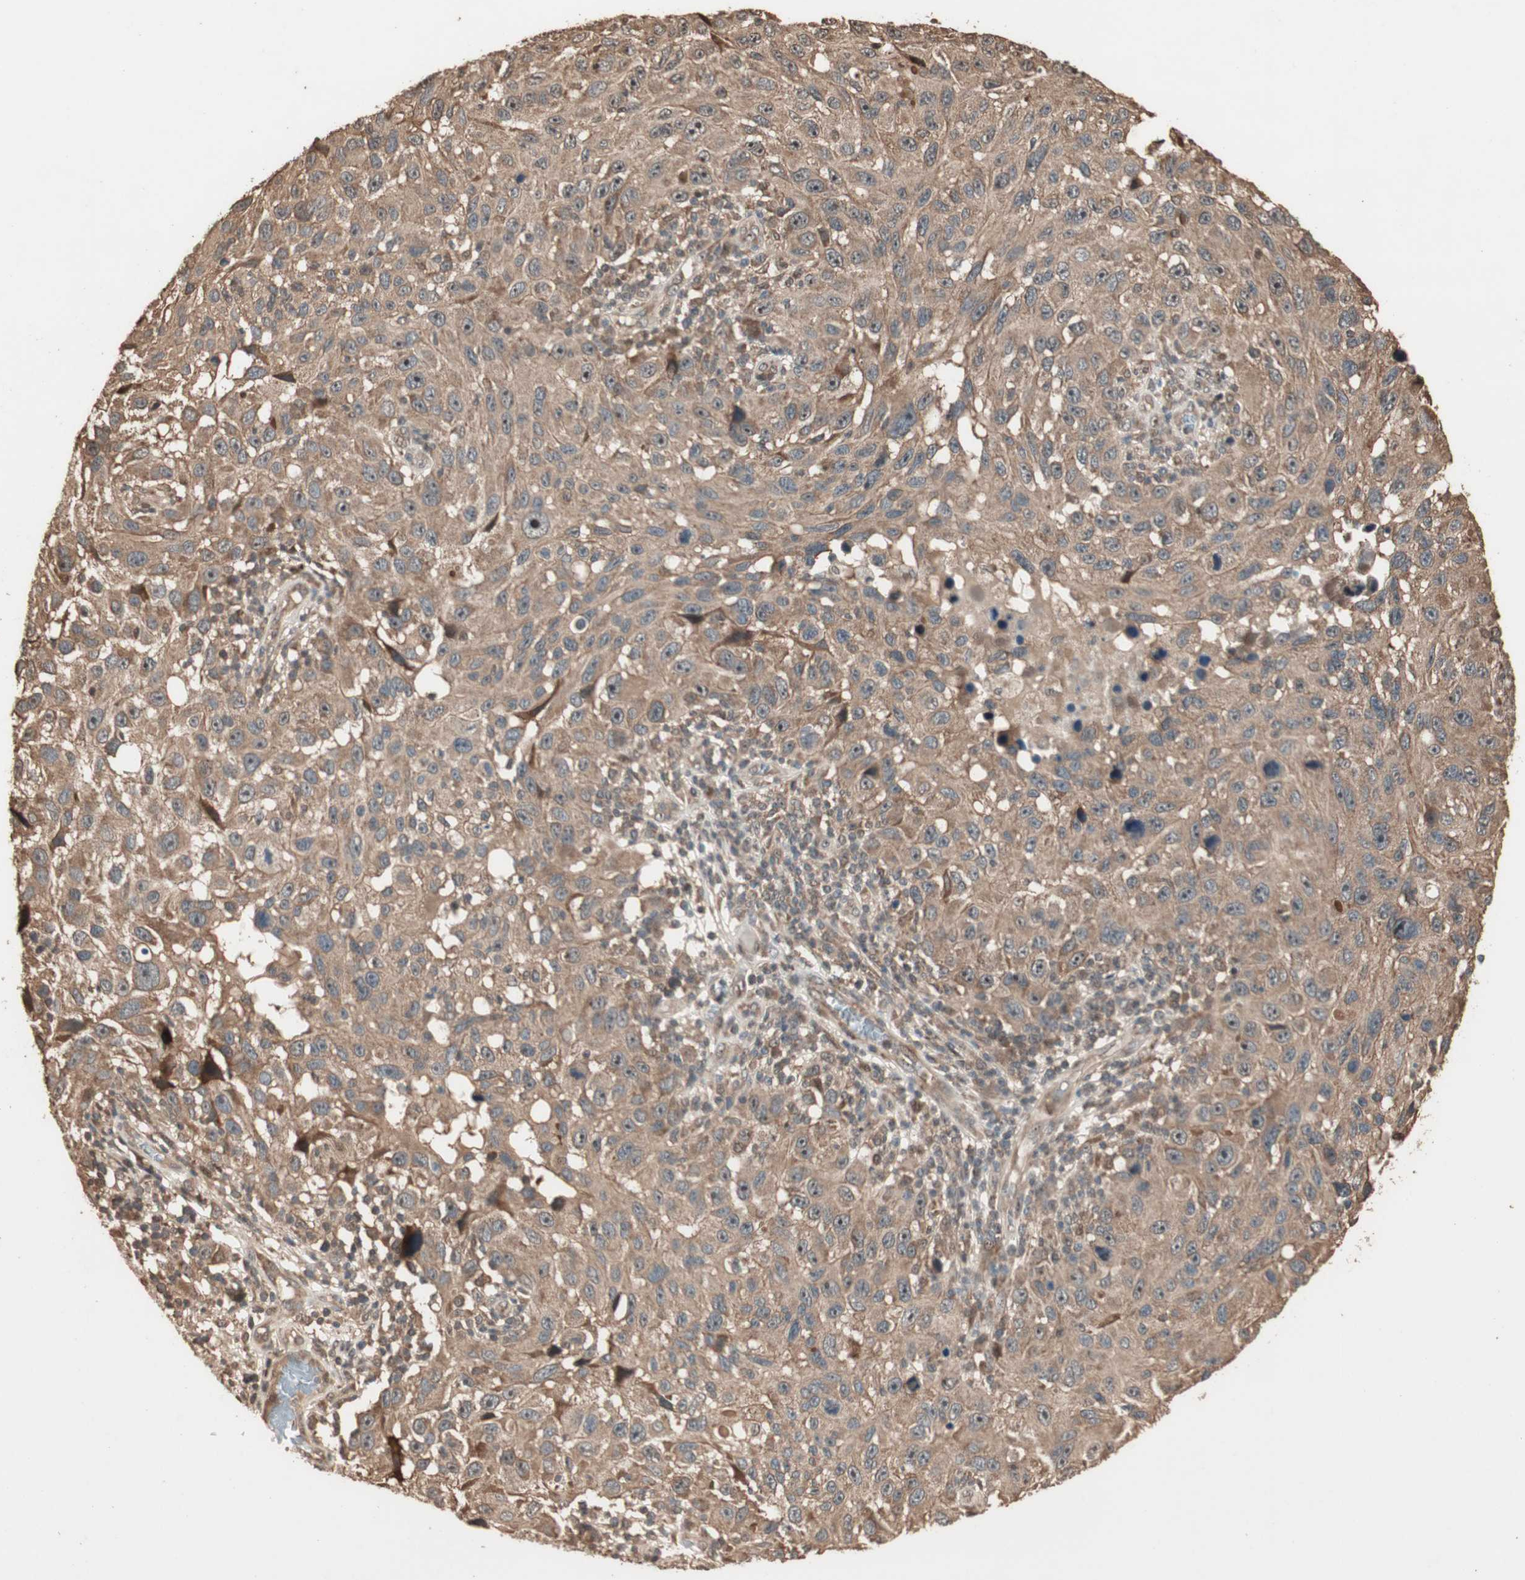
{"staining": {"intensity": "moderate", "quantity": ">75%", "location": "cytoplasmic/membranous"}, "tissue": "melanoma", "cell_type": "Tumor cells", "image_type": "cancer", "snomed": [{"axis": "morphology", "description": "Malignant melanoma, NOS"}, {"axis": "topography", "description": "Skin"}], "caption": "A high-resolution histopathology image shows immunohistochemistry staining of malignant melanoma, which exhibits moderate cytoplasmic/membranous expression in about >75% of tumor cells.", "gene": "USP20", "patient": {"sex": "male", "age": 53}}